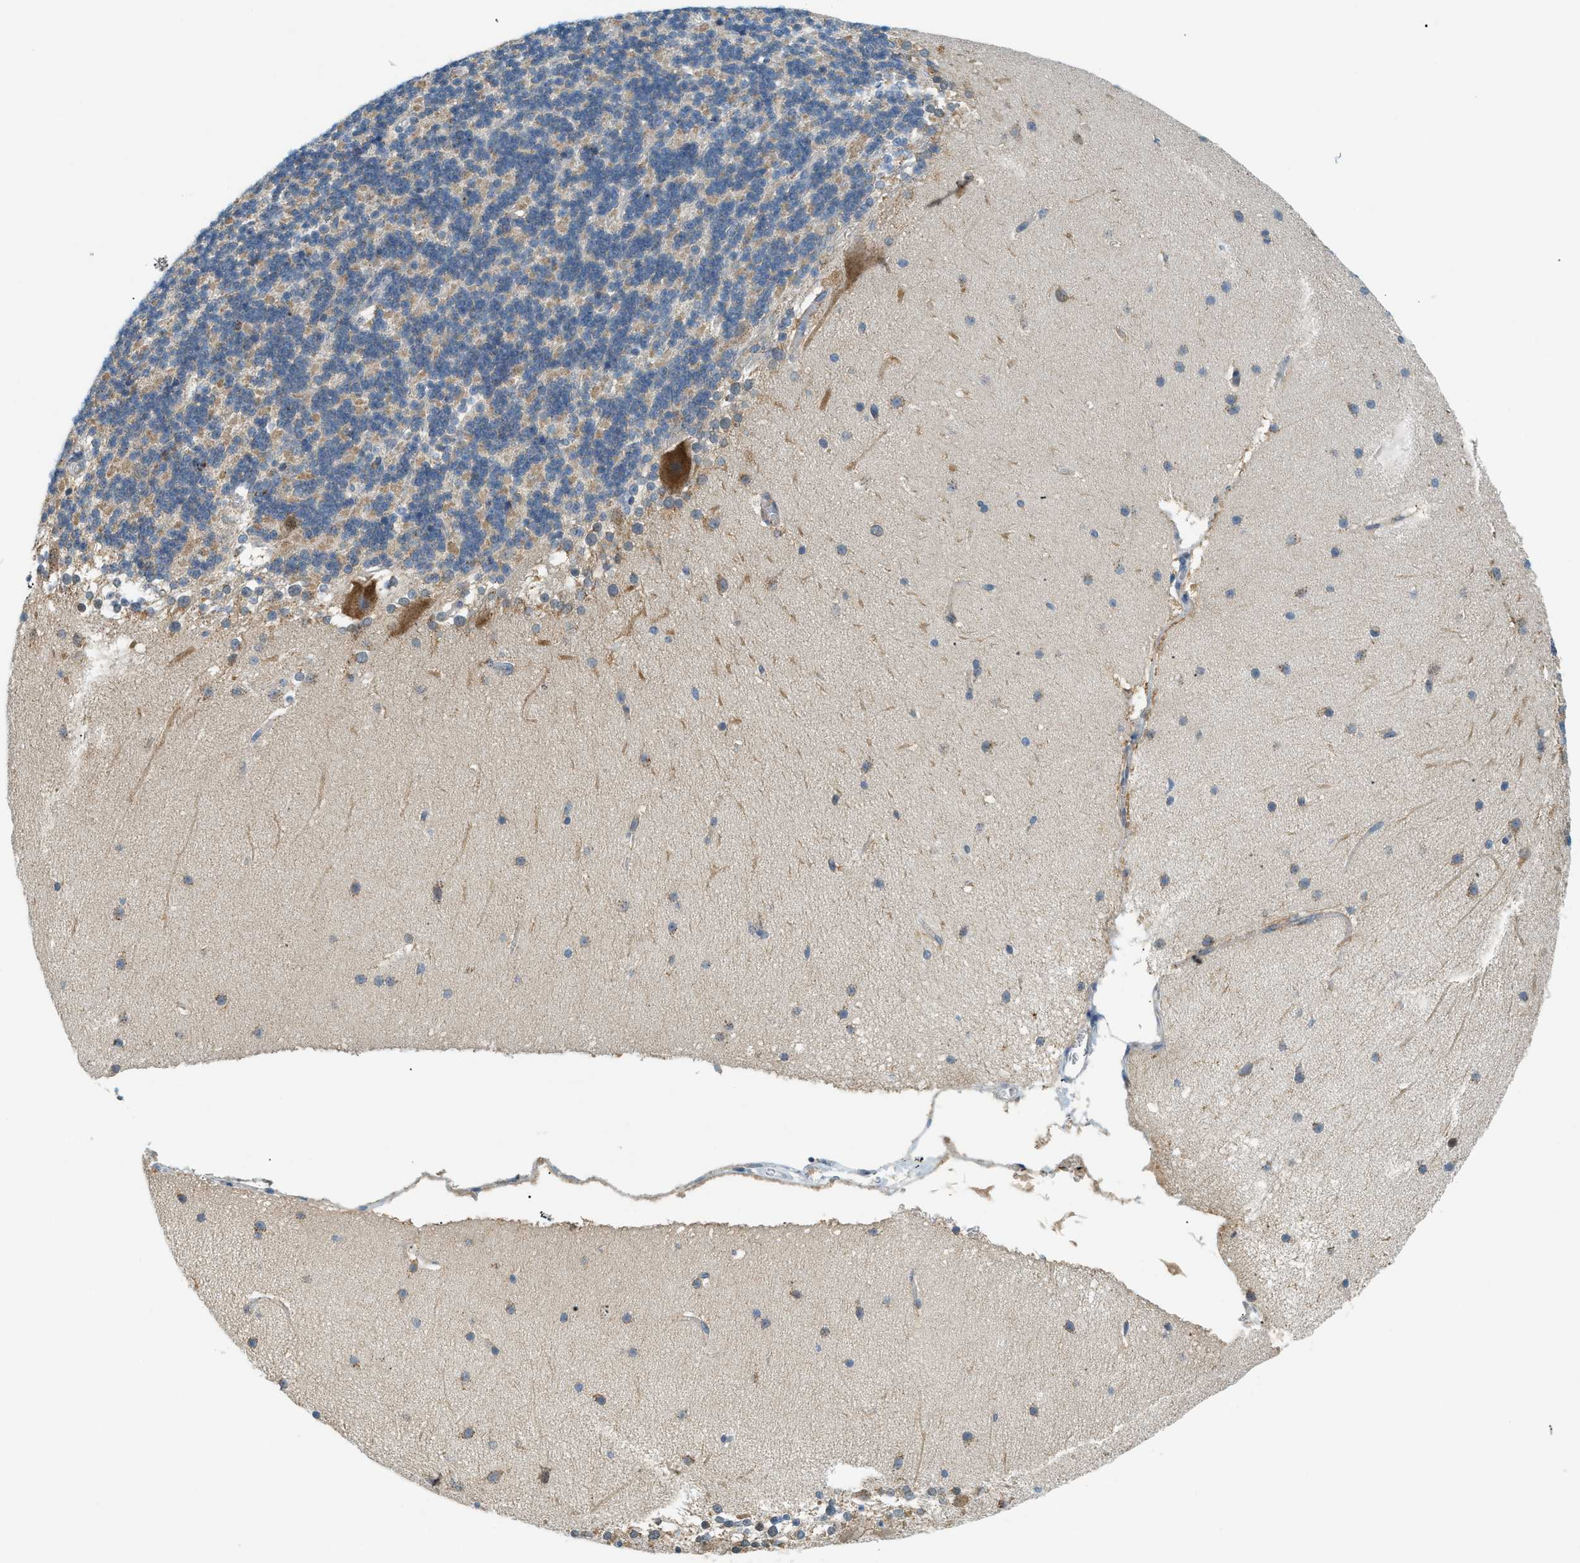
{"staining": {"intensity": "negative", "quantity": "none", "location": "none"}, "tissue": "cerebellum", "cell_type": "Cells in granular layer", "image_type": "normal", "snomed": [{"axis": "morphology", "description": "Normal tissue, NOS"}, {"axis": "topography", "description": "Cerebellum"}], "caption": "Protein analysis of normal cerebellum reveals no significant staining in cells in granular layer. The staining was performed using DAB to visualize the protein expression in brown, while the nuclei were stained in blue with hematoxylin (Magnification: 20x).", "gene": "PIGG", "patient": {"sex": "female", "age": 19}}